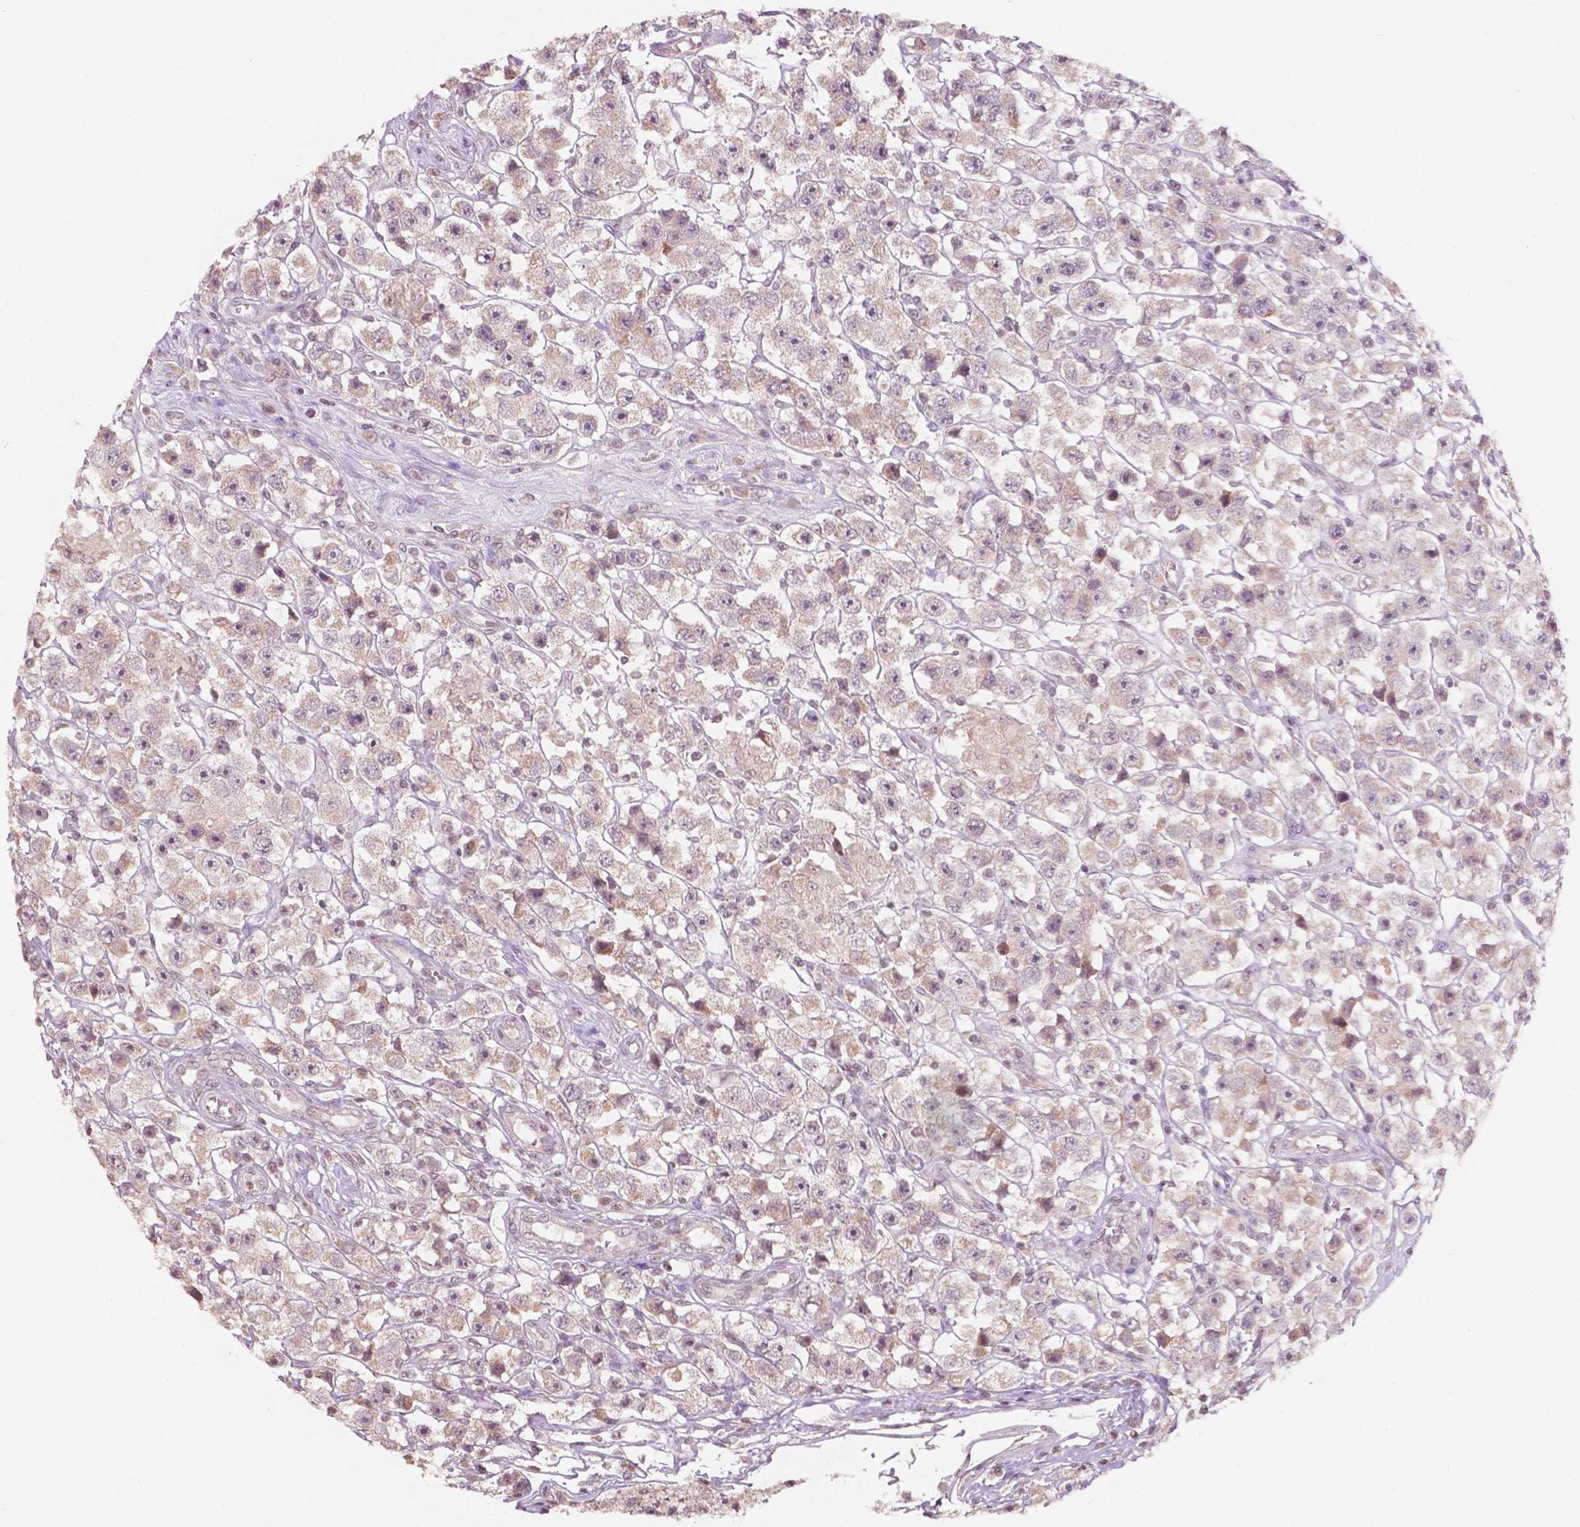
{"staining": {"intensity": "weak", "quantity": ">75%", "location": "cytoplasmic/membranous"}, "tissue": "testis cancer", "cell_type": "Tumor cells", "image_type": "cancer", "snomed": [{"axis": "morphology", "description": "Seminoma, NOS"}, {"axis": "topography", "description": "Testis"}], "caption": "Testis cancer (seminoma) stained for a protein shows weak cytoplasmic/membranous positivity in tumor cells.", "gene": "NOS1AP", "patient": {"sex": "male", "age": 45}}